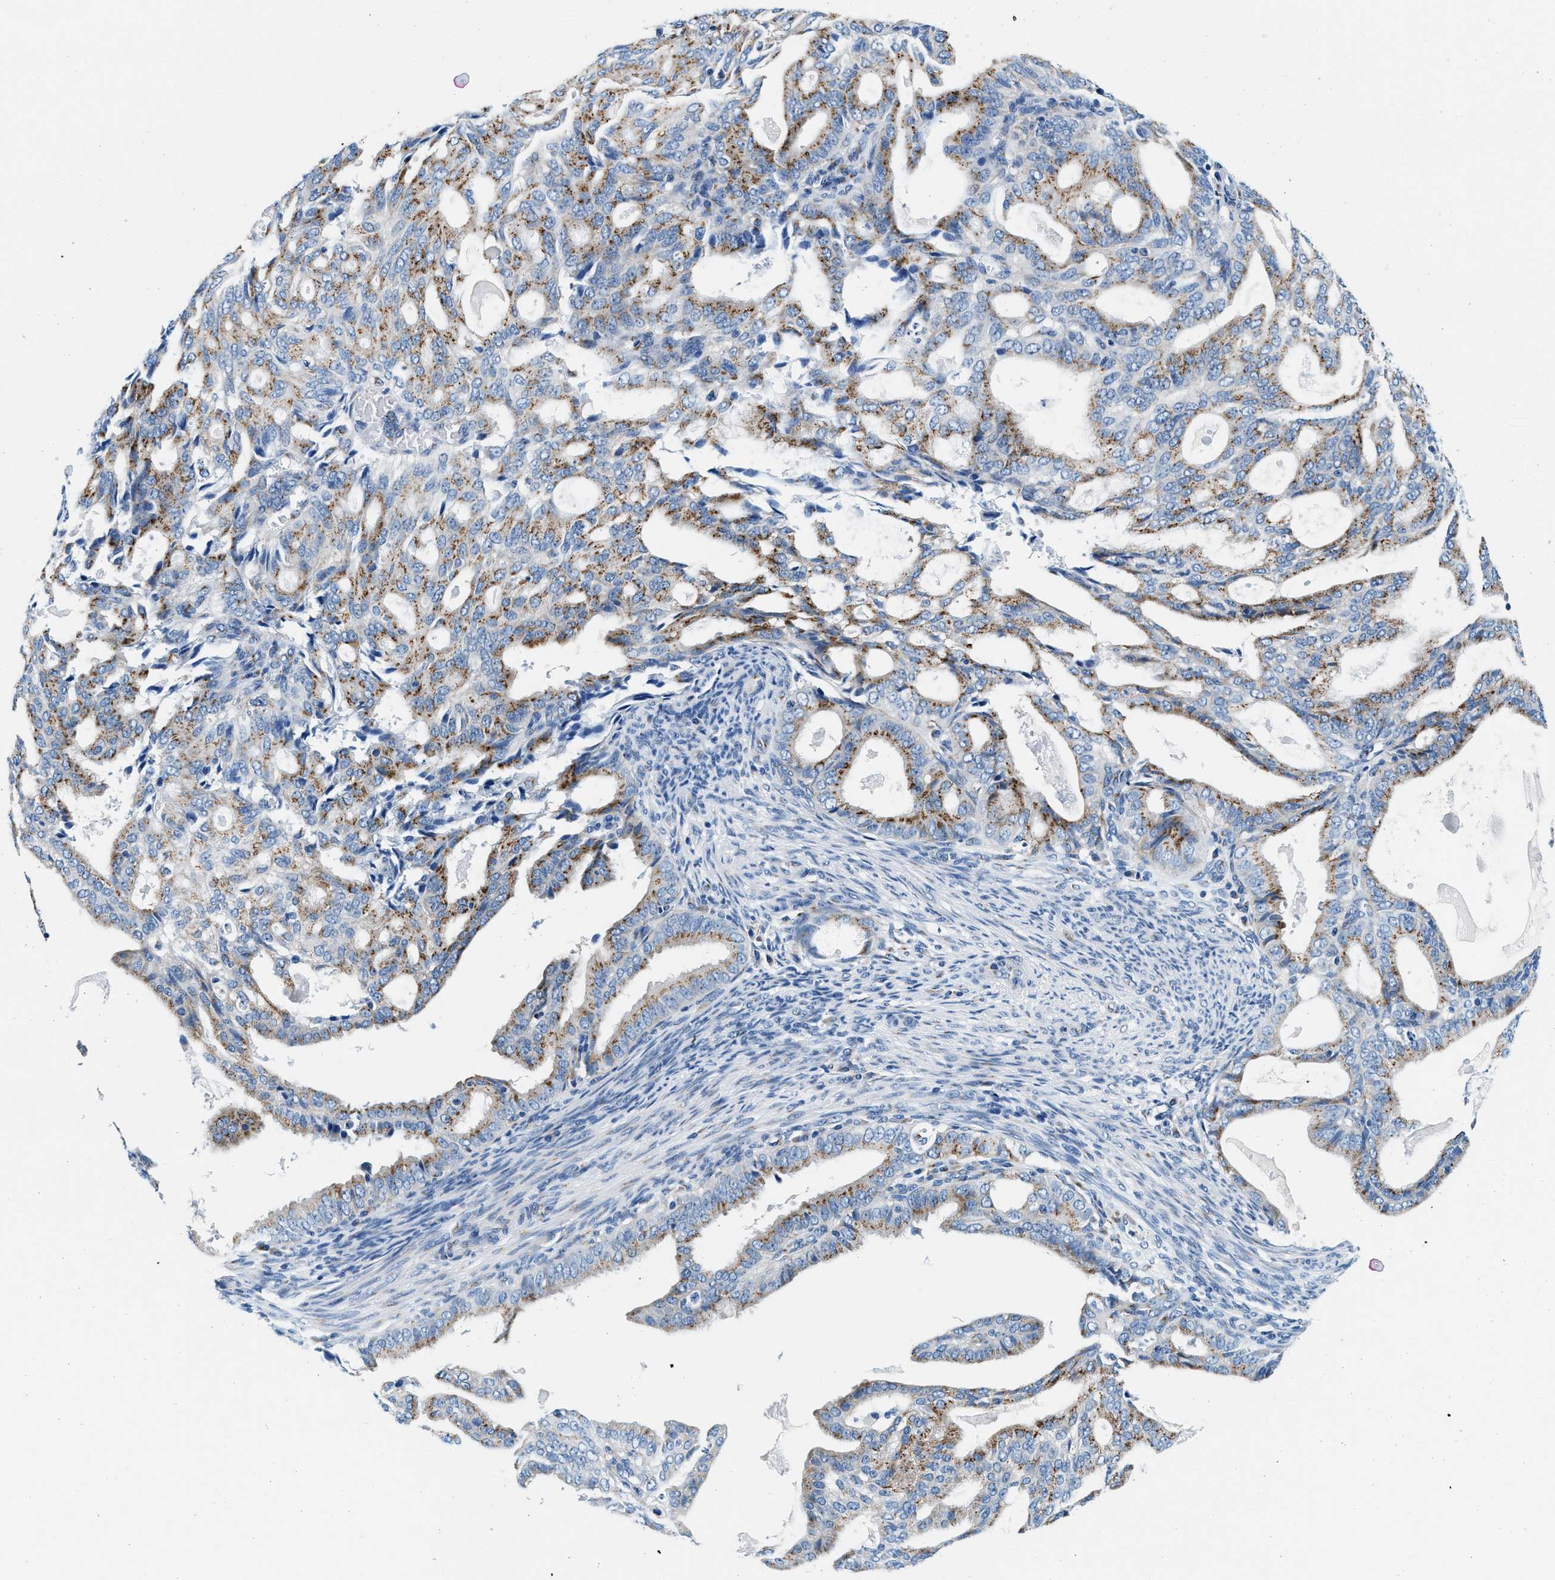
{"staining": {"intensity": "moderate", "quantity": "25%-75%", "location": "cytoplasmic/membranous"}, "tissue": "endometrial cancer", "cell_type": "Tumor cells", "image_type": "cancer", "snomed": [{"axis": "morphology", "description": "Adenocarcinoma, NOS"}, {"axis": "topography", "description": "Endometrium"}], "caption": "Immunohistochemistry (IHC) photomicrograph of endometrial adenocarcinoma stained for a protein (brown), which demonstrates medium levels of moderate cytoplasmic/membranous staining in about 25%-75% of tumor cells.", "gene": "VPS53", "patient": {"sex": "female", "age": 58}}